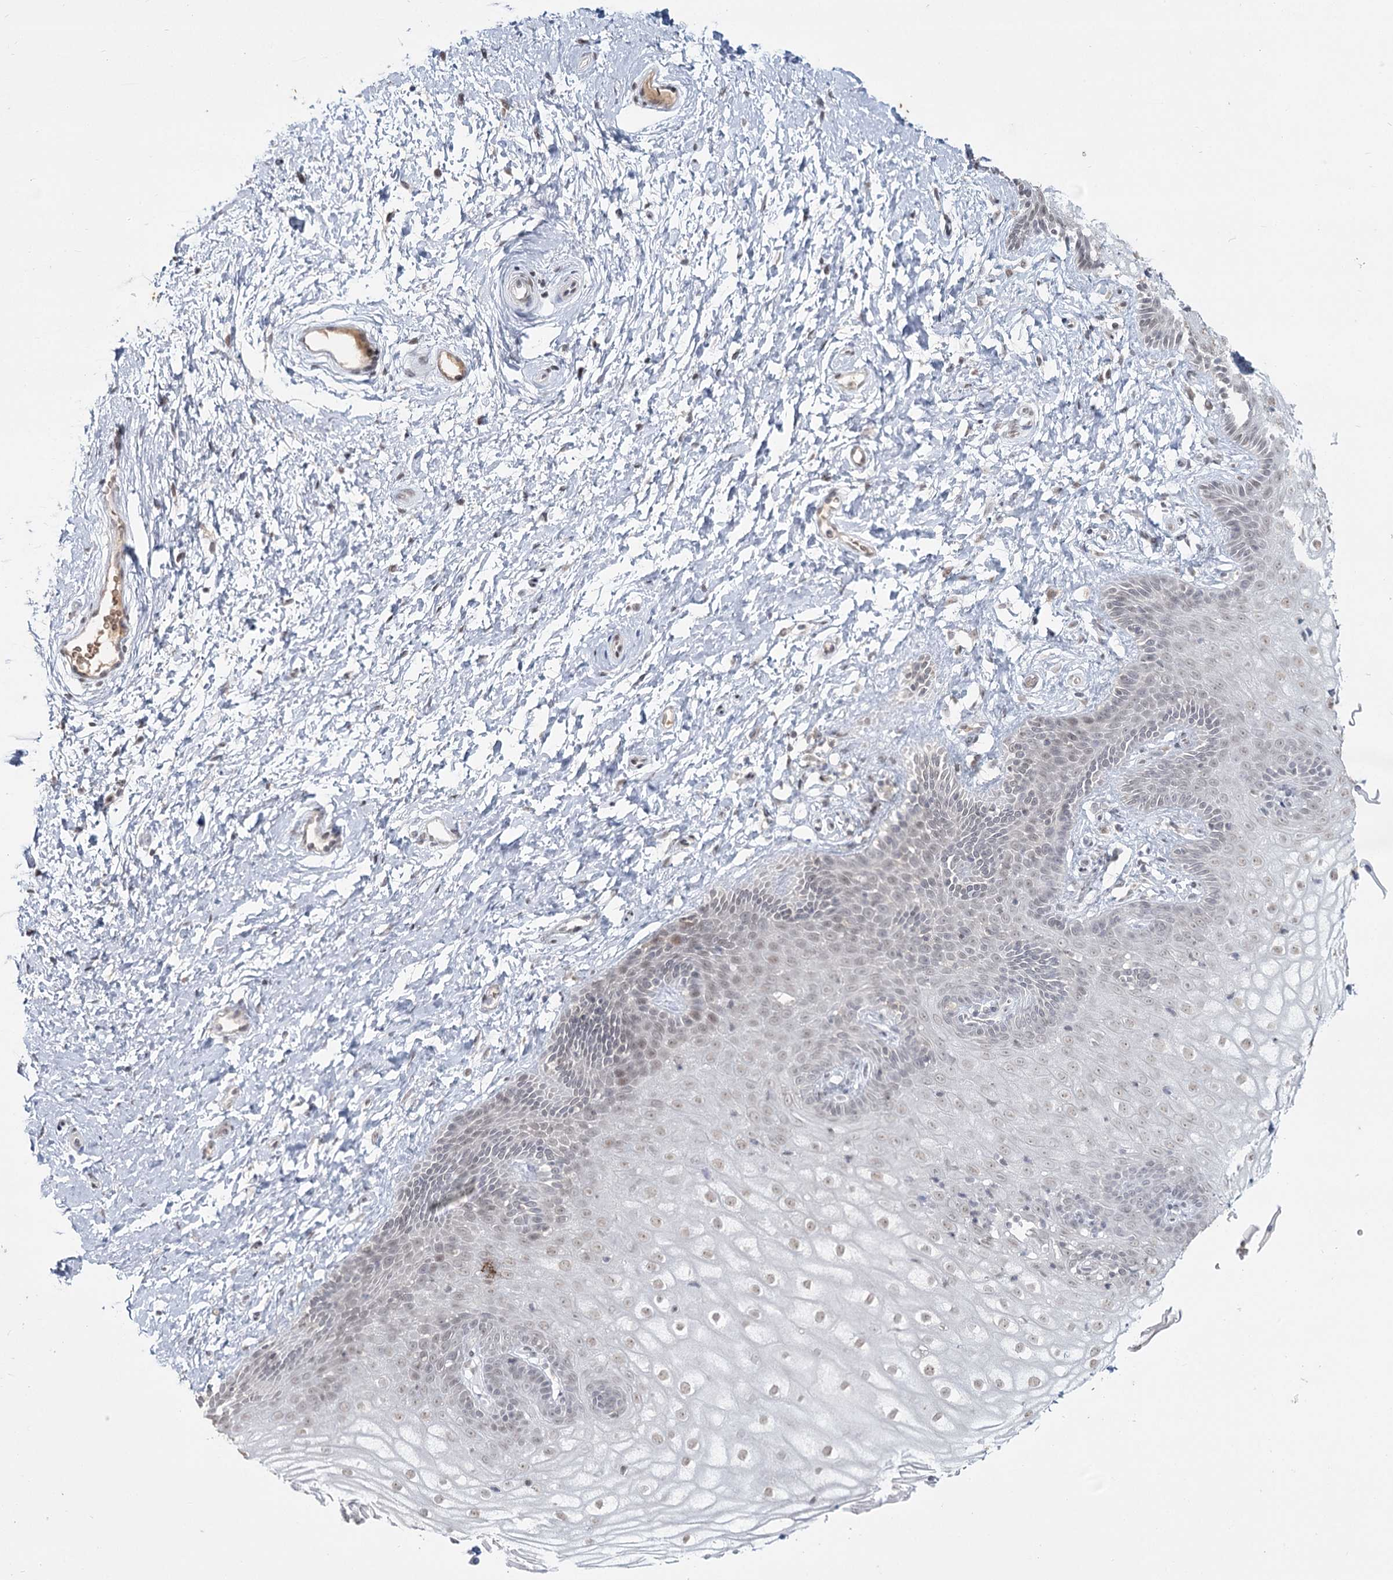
{"staining": {"intensity": "weak", "quantity": "25%-75%", "location": "nuclear"}, "tissue": "vagina", "cell_type": "Squamous epithelial cells", "image_type": "normal", "snomed": [{"axis": "morphology", "description": "Normal tissue, NOS"}, {"axis": "topography", "description": "Vagina"}, {"axis": "topography", "description": "Cervix"}], "caption": "Human vagina stained with a protein marker displays weak staining in squamous epithelial cells.", "gene": "LY6G5C", "patient": {"sex": "female", "age": 40}}